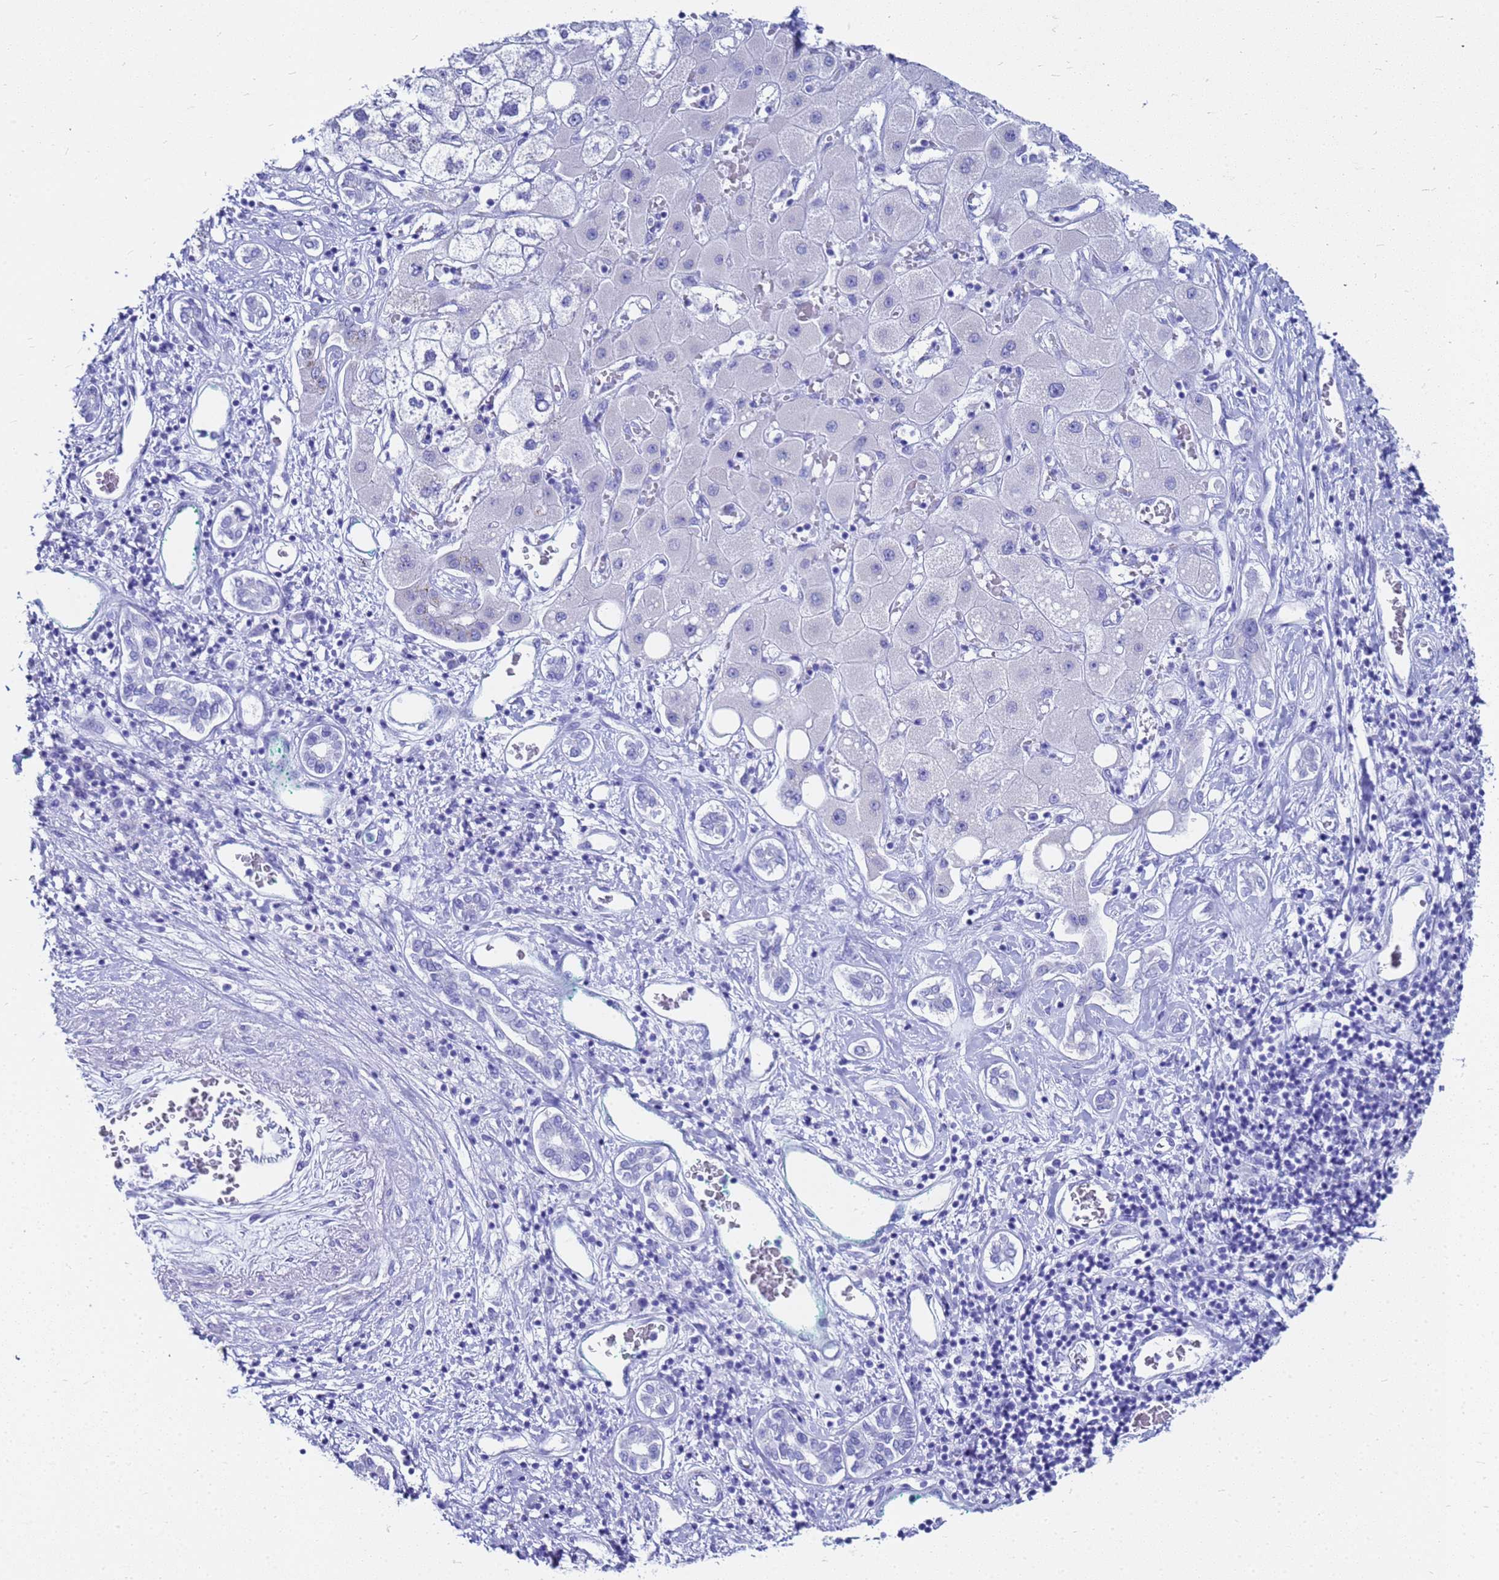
{"staining": {"intensity": "negative", "quantity": "none", "location": "none"}, "tissue": "liver cancer", "cell_type": "Tumor cells", "image_type": "cancer", "snomed": [{"axis": "morphology", "description": "Carcinoma, Hepatocellular, NOS"}, {"axis": "topography", "description": "Liver"}], "caption": "Tumor cells show no significant protein expression in liver hepatocellular carcinoma.", "gene": "CKB", "patient": {"sex": "male", "age": 65}}